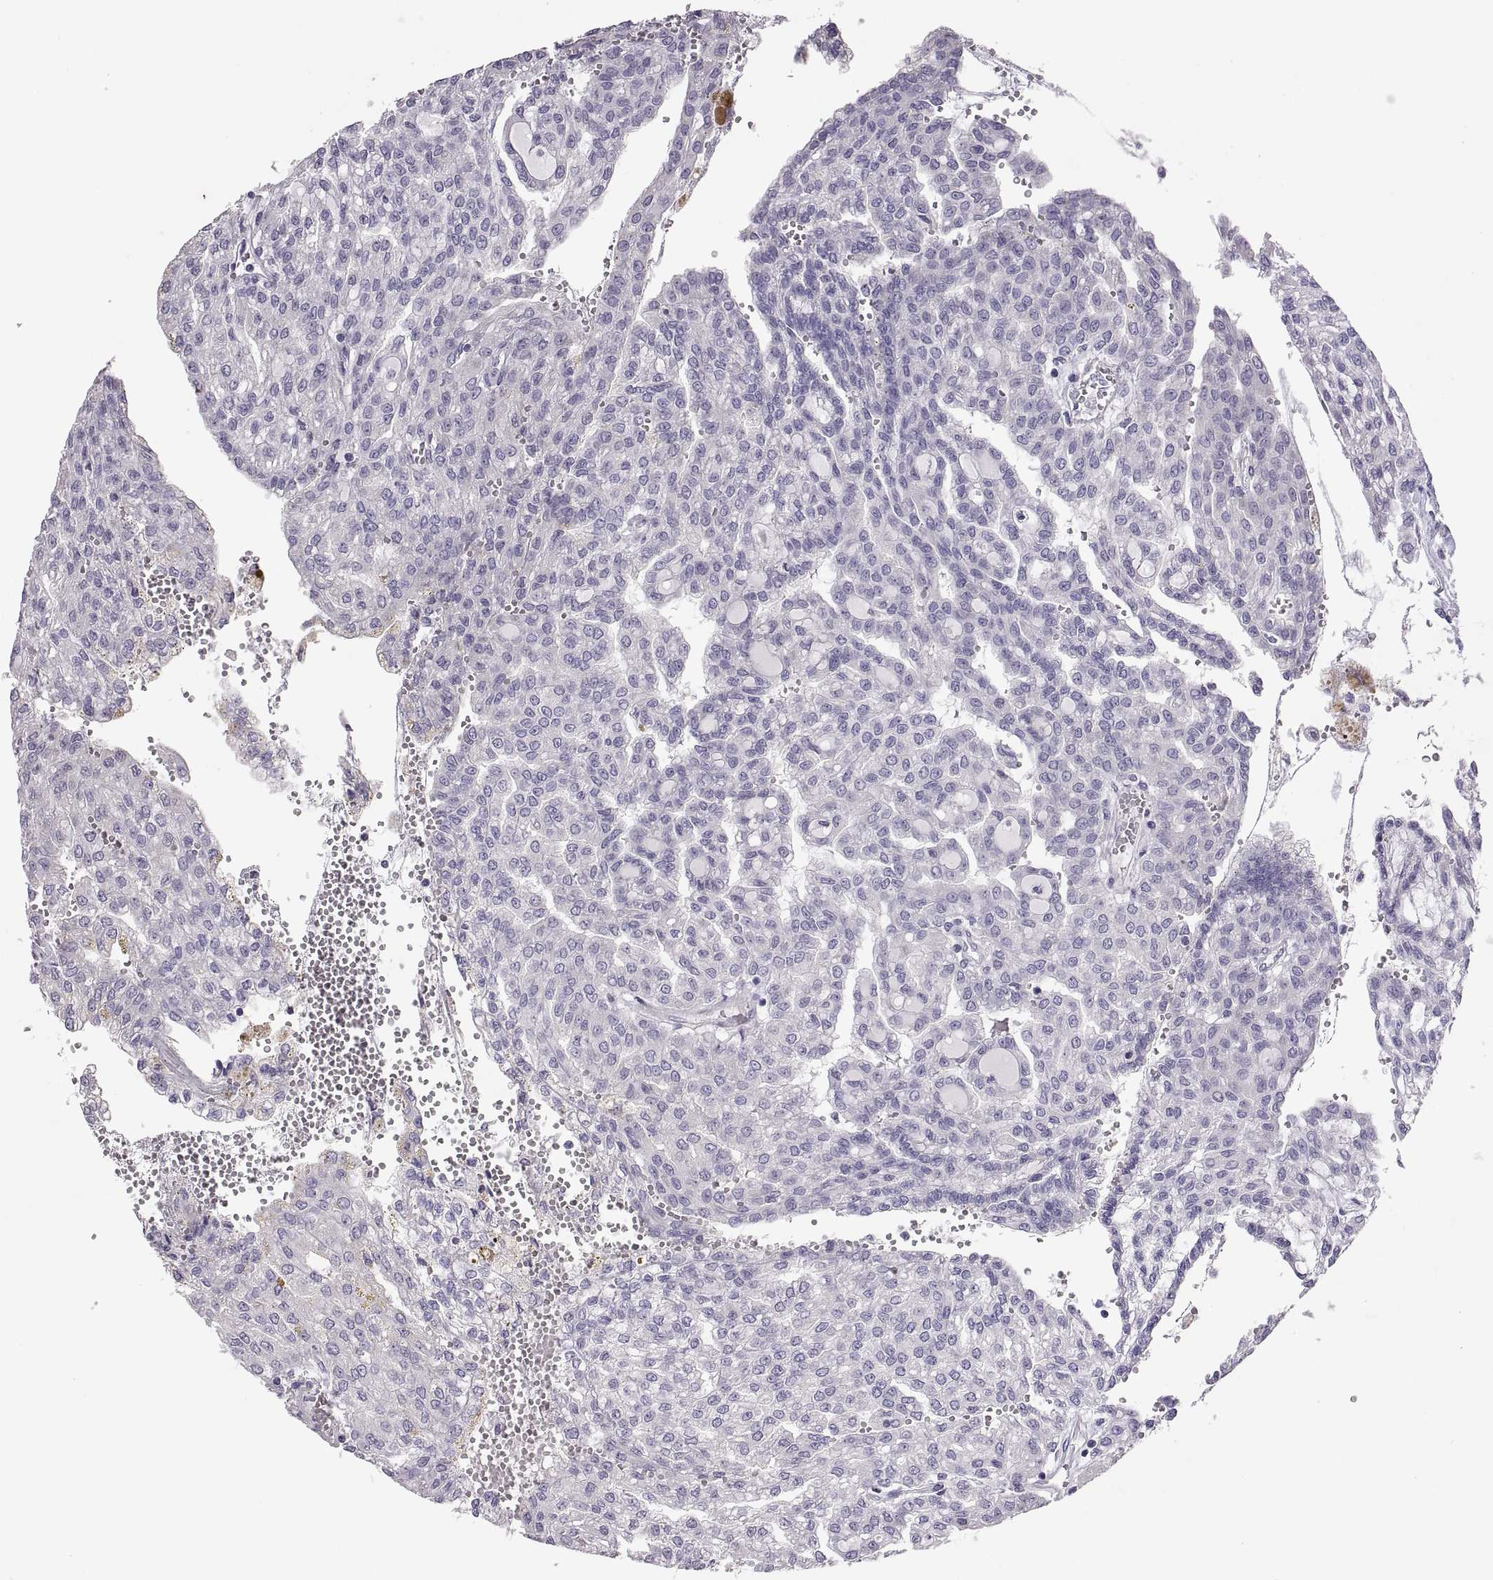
{"staining": {"intensity": "negative", "quantity": "none", "location": "none"}, "tissue": "renal cancer", "cell_type": "Tumor cells", "image_type": "cancer", "snomed": [{"axis": "morphology", "description": "Adenocarcinoma, NOS"}, {"axis": "topography", "description": "Kidney"}], "caption": "Immunohistochemical staining of human renal adenocarcinoma demonstrates no significant expression in tumor cells.", "gene": "TBX19", "patient": {"sex": "male", "age": 63}}